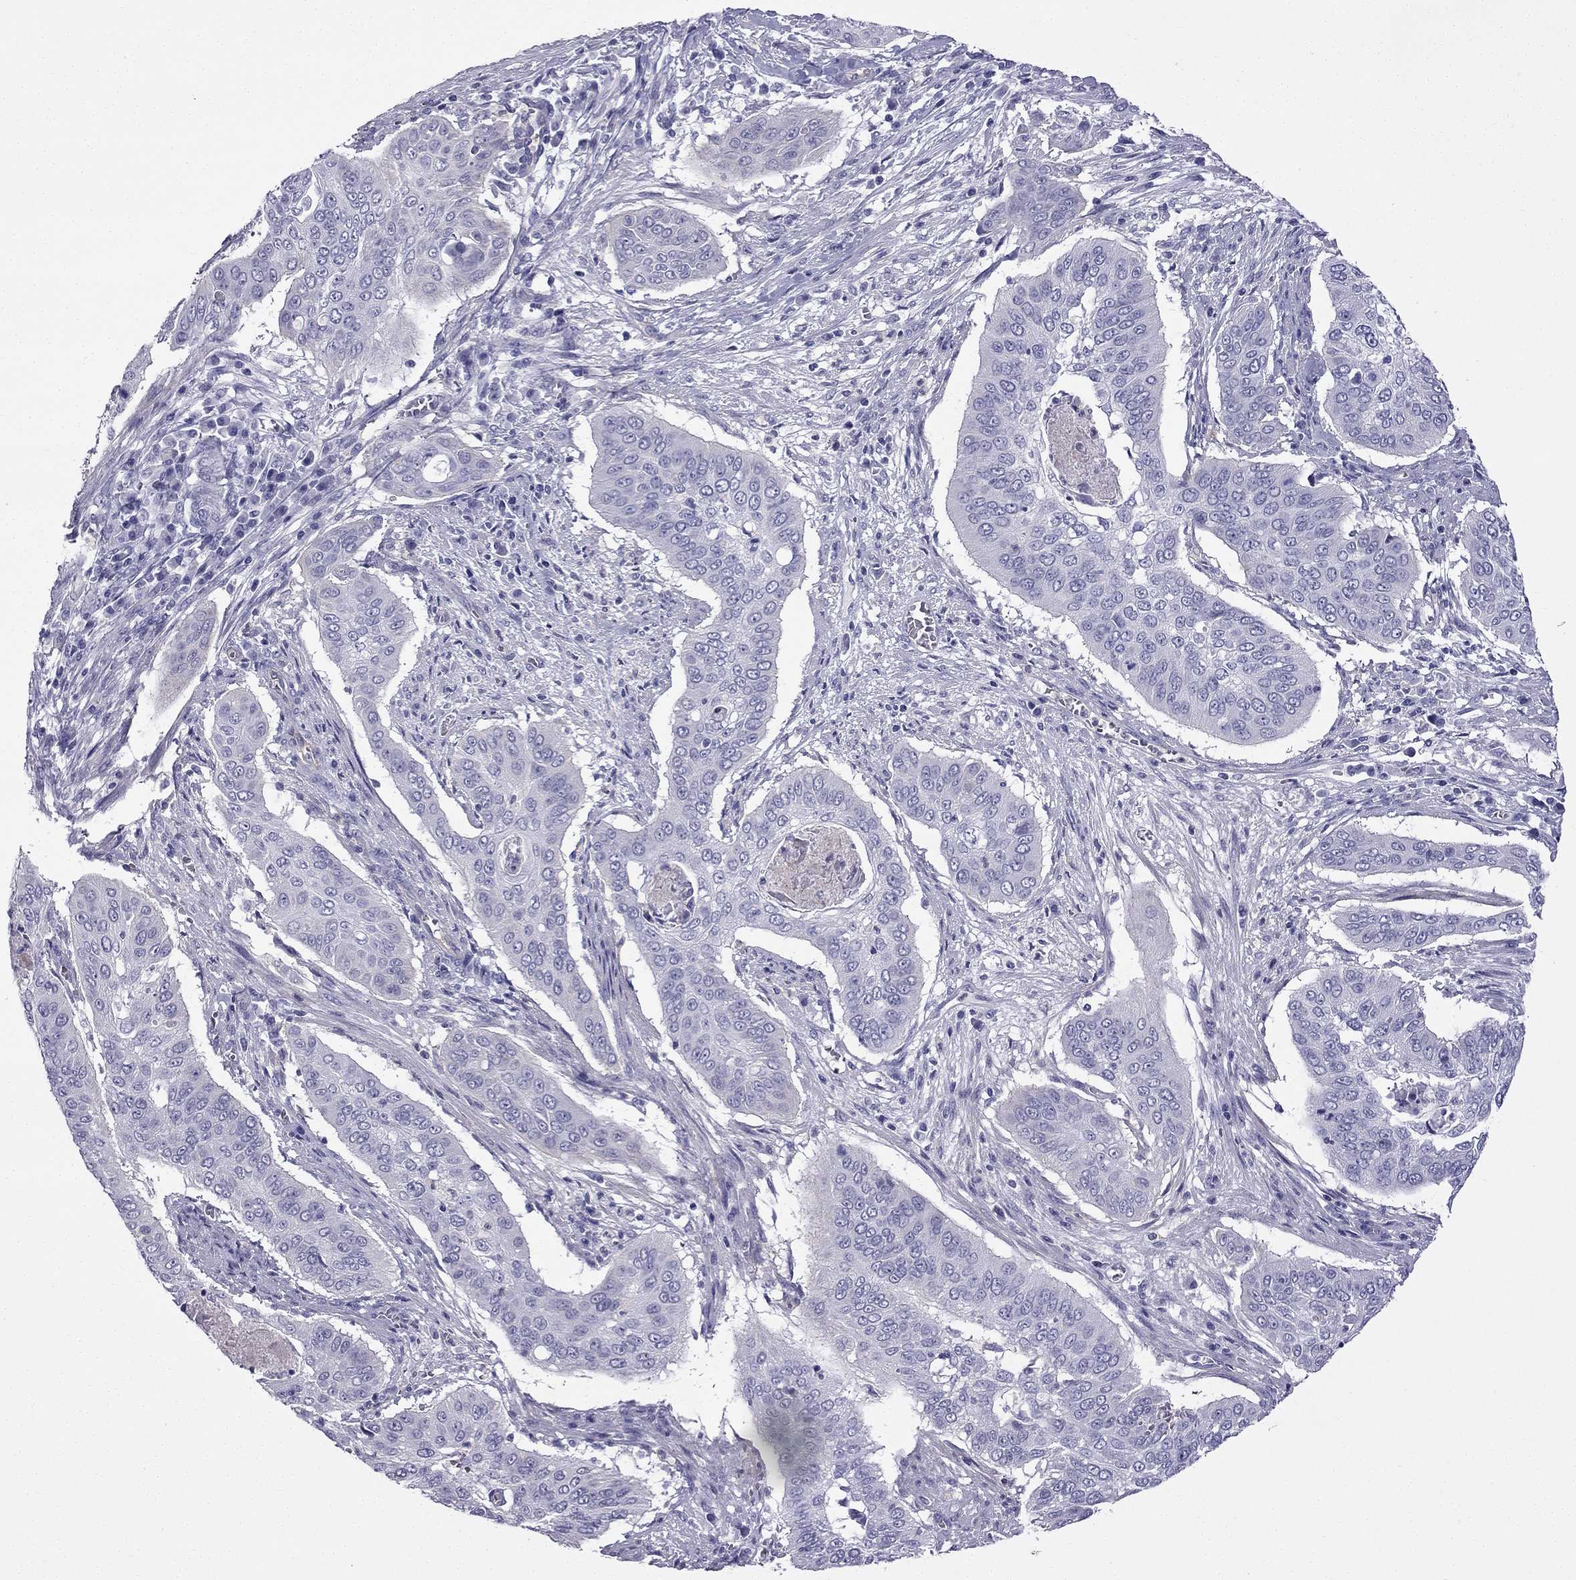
{"staining": {"intensity": "negative", "quantity": "none", "location": "none"}, "tissue": "cervical cancer", "cell_type": "Tumor cells", "image_type": "cancer", "snomed": [{"axis": "morphology", "description": "Squamous cell carcinoma, NOS"}, {"axis": "topography", "description": "Cervix"}], "caption": "High magnification brightfield microscopy of cervical squamous cell carcinoma stained with DAB (brown) and counterstained with hematoxylin (blue): tumor cells show no significant staining.", "gene": "GJA8", "patient": {"sex": "female", "age": 39}}